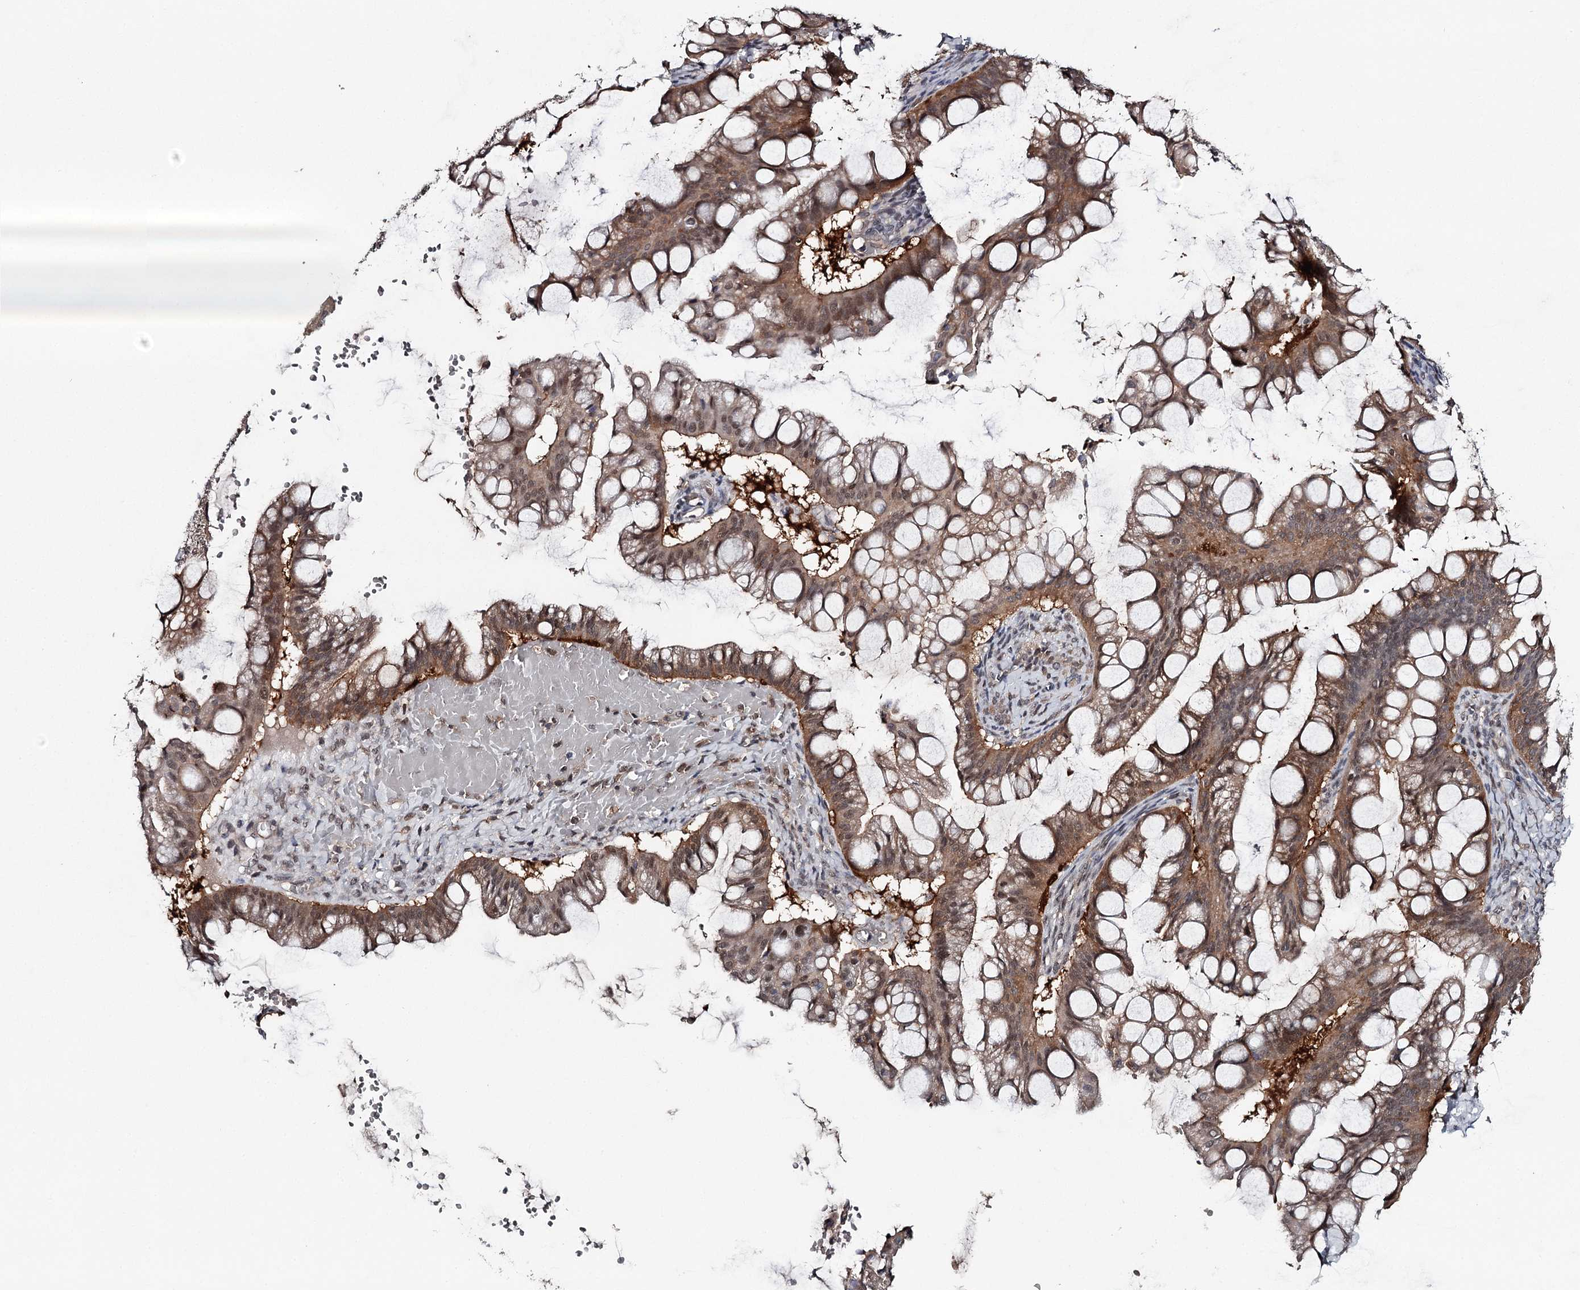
{"staining": {"intensity": "moderate", "quantity": ">75%", "location": "cytoplasmic/membranous,nuclear"}, "tissue": "ovarian cancer", "cell_type": "Tumor cells", "image_type": "cancer", "snomed": [{"axis": "morphology", "description": "Cystadenocarcinoma, mucinous, NOS"}, {"axis": "topography", "description": "Ovary"}], "caption": "This image displays immunohistochemistry (IHC) staining of ovarian cancer, with medium moderate cytoplasmic/membranous and nuclear expression in approximately >75% of tumor cells.", "gene": "GTSF1", "patient": {"sex": "female", "age": 73}}